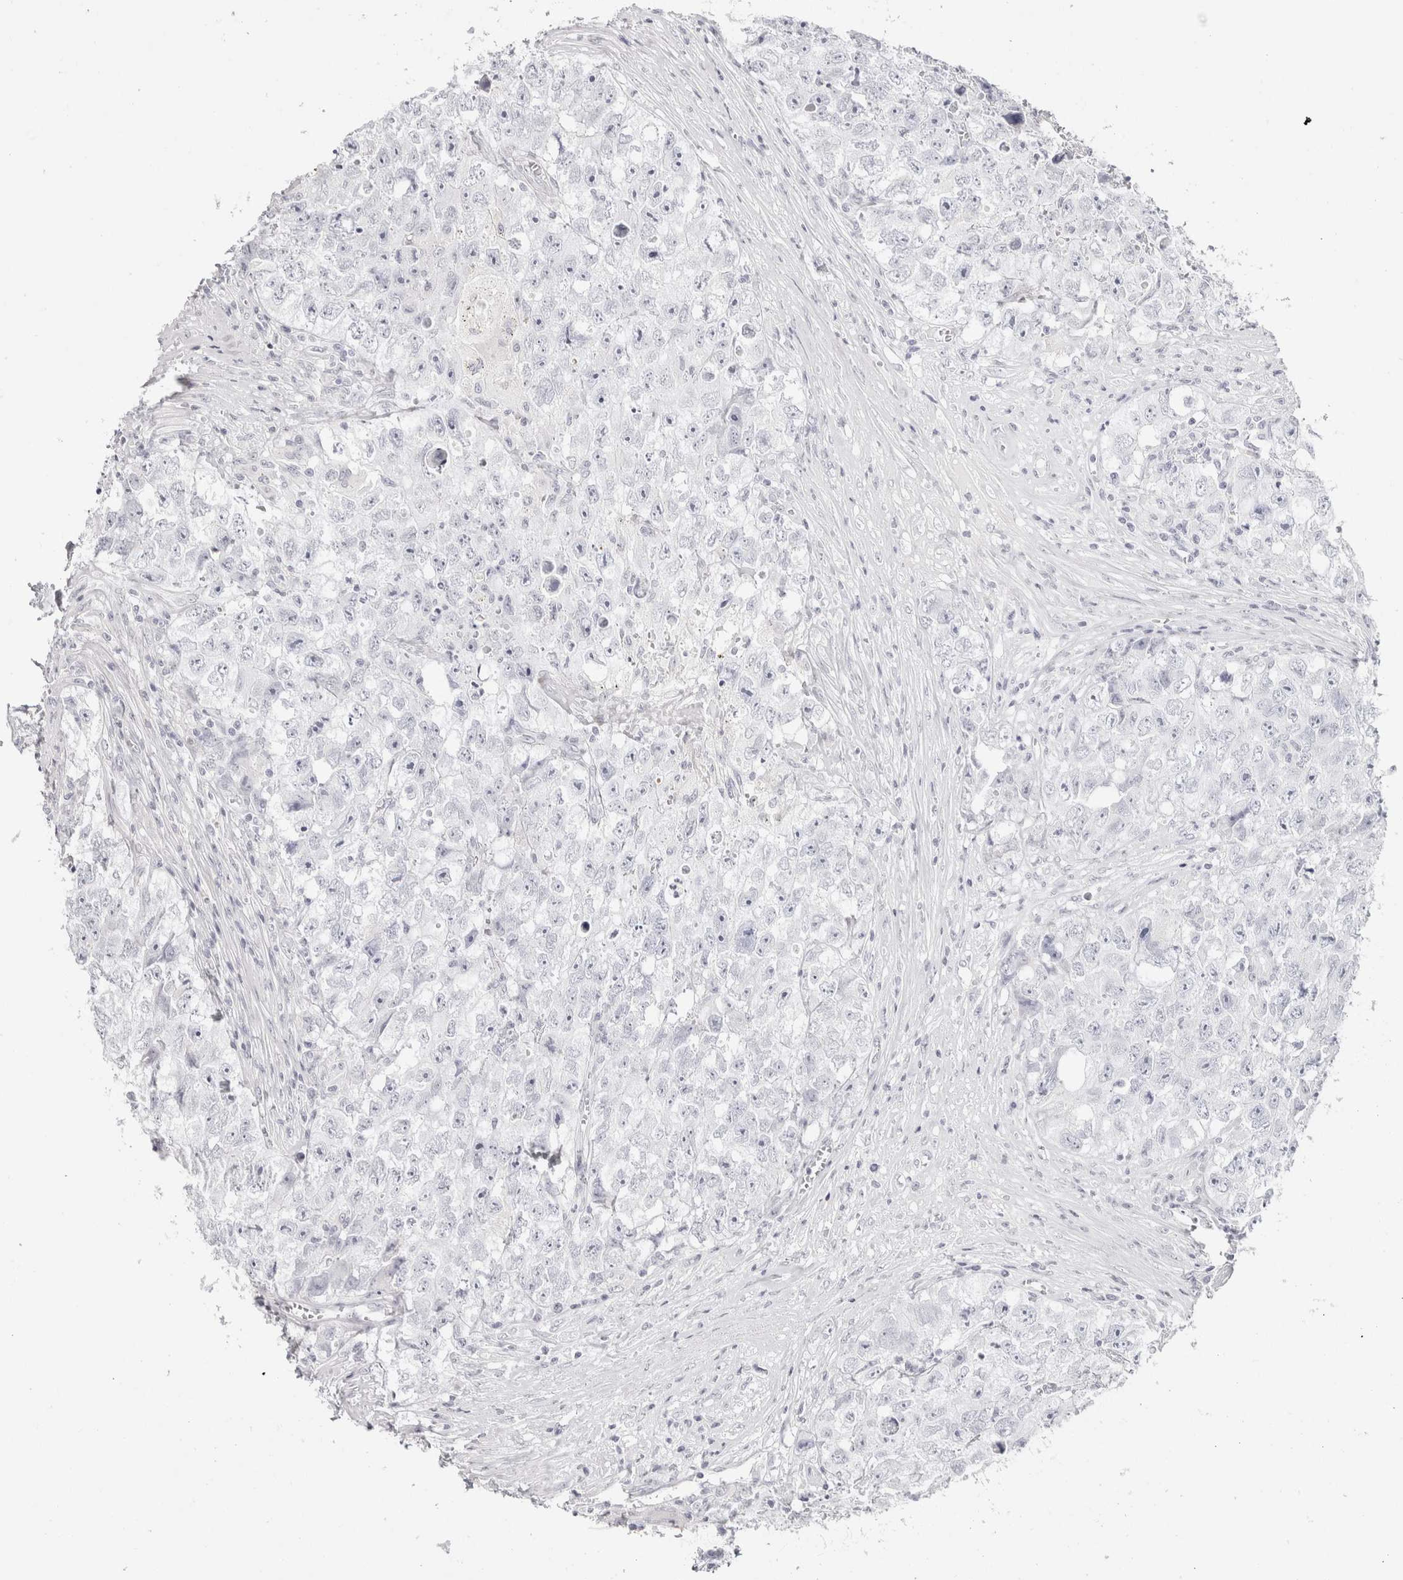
{"staining": {"intensity": "negative", "quantity": "none", "location": "none"}, "tissue": "testis cancer", "cell_type": "Tumor cells", "image_type": "cancer", "snomed": [{"axis": "morphology", "description": "Seminoma, NOS"}, {"axis": "morphology", "description": "Carcinoma, Embryonal, NOS"}, {"axis": "topography", "description": "Testis"}], "caption": "Tumor cells are negative for protein expression in human testis cancer (seminoma).", "gene": "GARIN1A", "patient": {"sex": "male", "age": 43}}